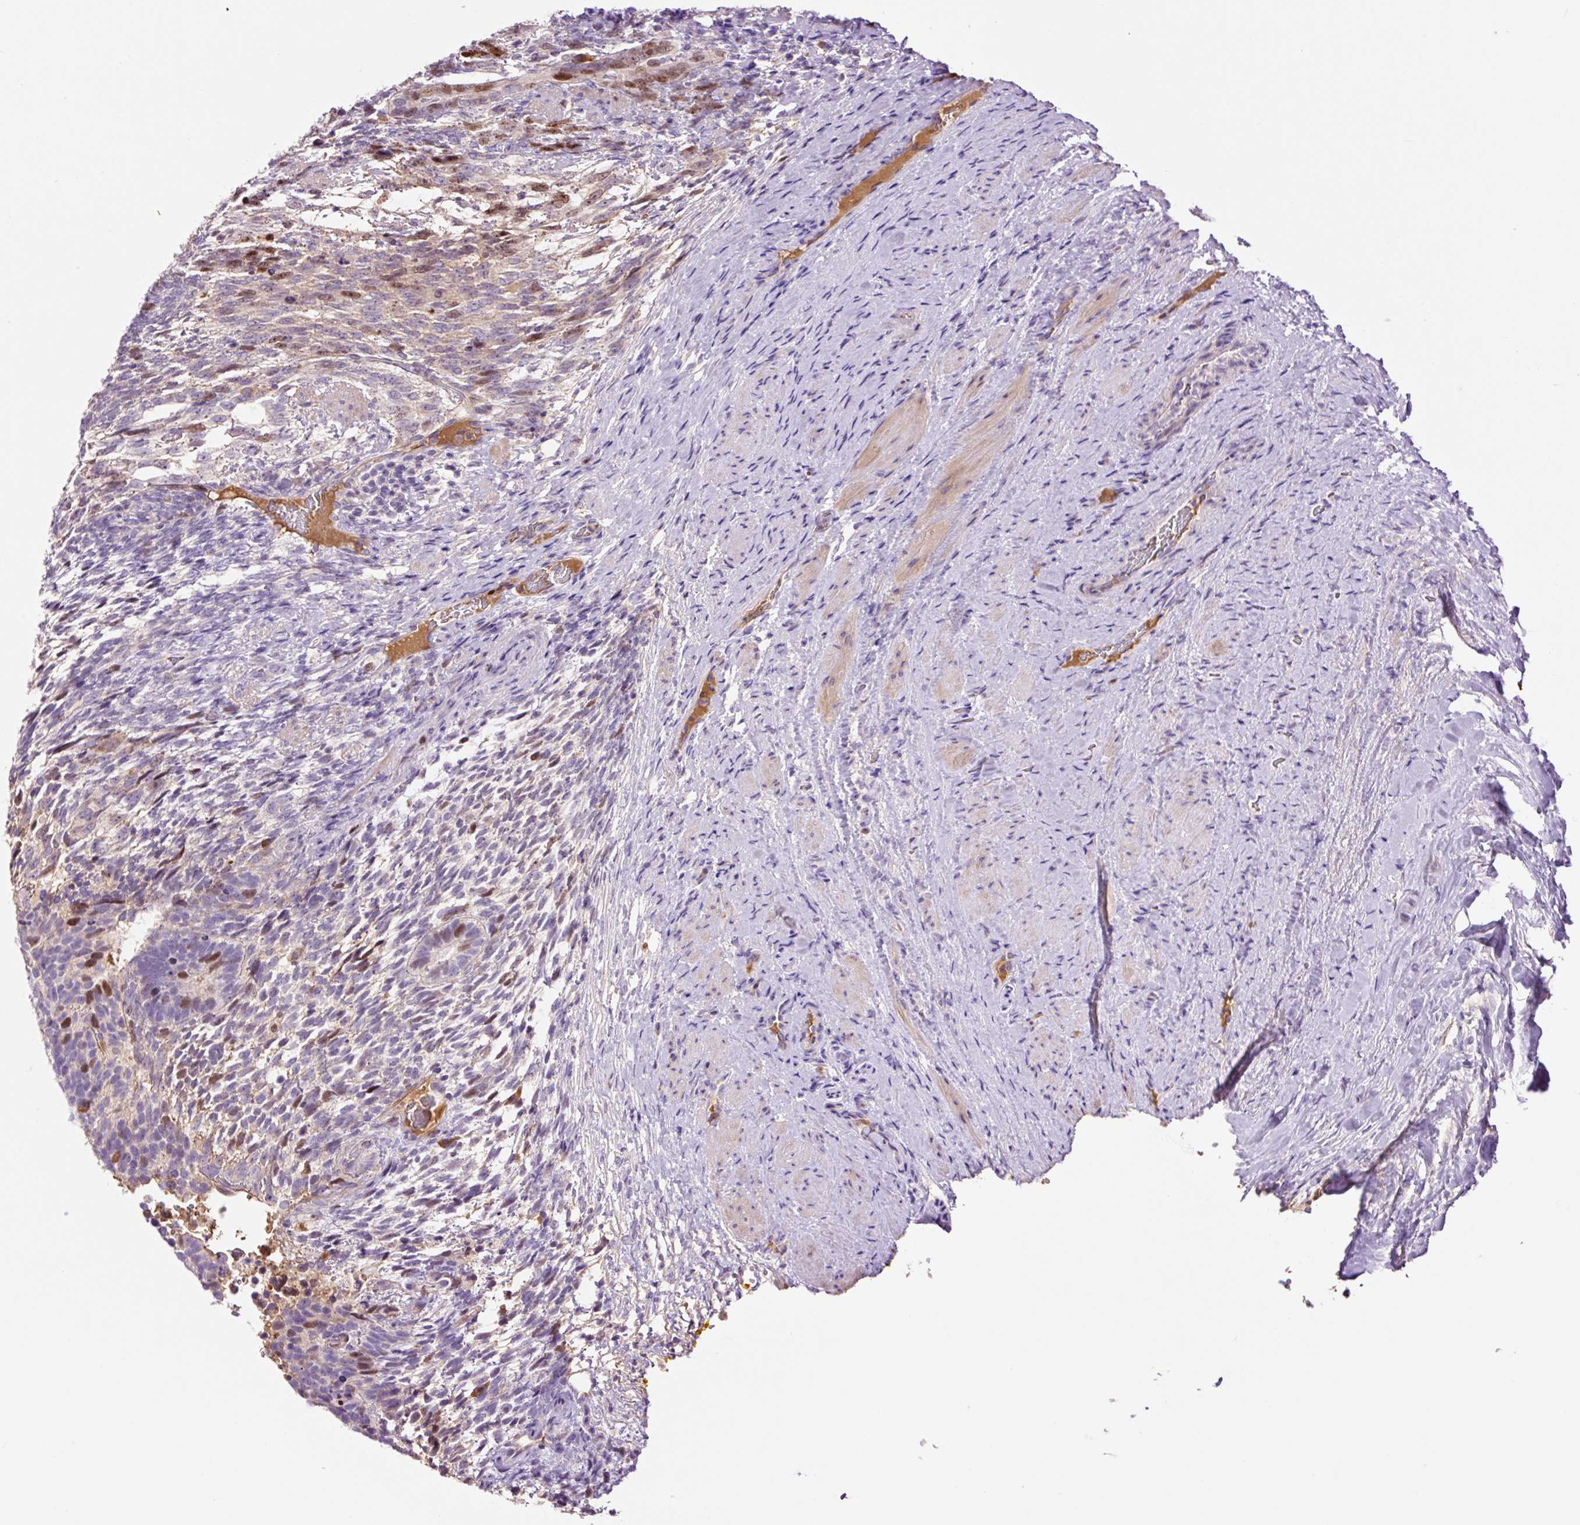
{"staining": {"intensity": "moderate", "quantity": "25%-75%", "location": "cytoplasmic/membranous,nuclear"}, "tissue": "testis cancer", "cell_type": "Tumor cells", "image_type": "cancer", "snomed": [{"axis": "morphology", "description": "Carcinoma, Embryonal, NOS"}, {"axis": "topography", "description": "Testis"}], "caption": "Testis embryonal carcinoma was stained to show a protein in brown. There is medium levels of moderate cytoplasmic/membranous and nuclear expression in about 25%-75% of tumor cells.", "gene": "DPPA4", "patient": {"sex": "male", "age": 23}}